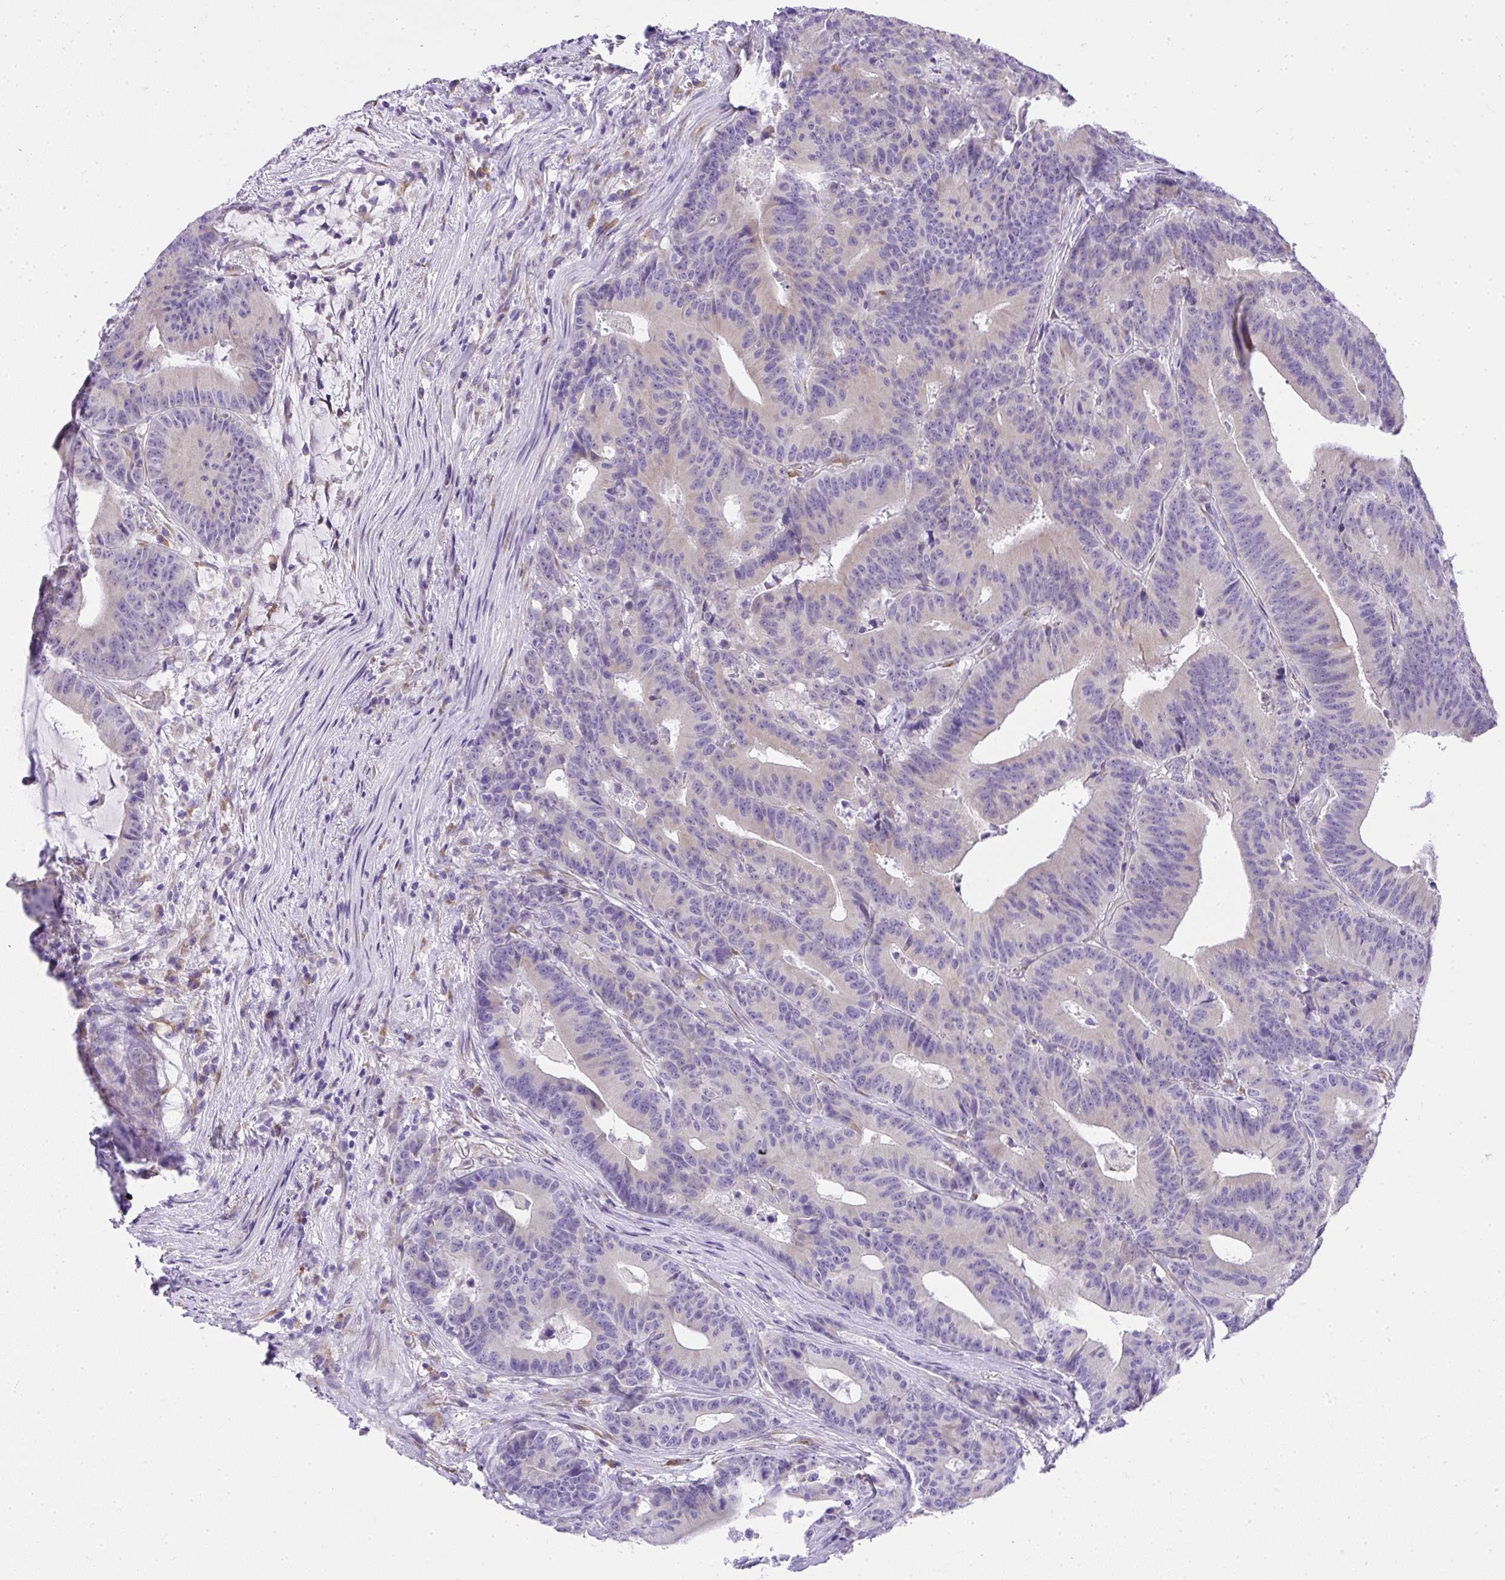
{"staining": {"intensity": "weak", "quantity": "<25%", "location": "cytoplasmic/membranous"}, "tissue": "colorectal cancer", "cell_type": "Tumor cells", "image_type": "cancer", "snomed": [{"axis": "morphology", "description": "Adenocarcinoma, NOS"}, {"axis": "topography", "description": "Colon"}], "caption": "DAB (3,3'-diaminobenzidine) immunohistochemical staining of human adenocarcinoma (colorectal) reveals no significant positivity in tumor cells.", "gene": "ADRA2C", "patient": {"sex": "female", "age": 78}}